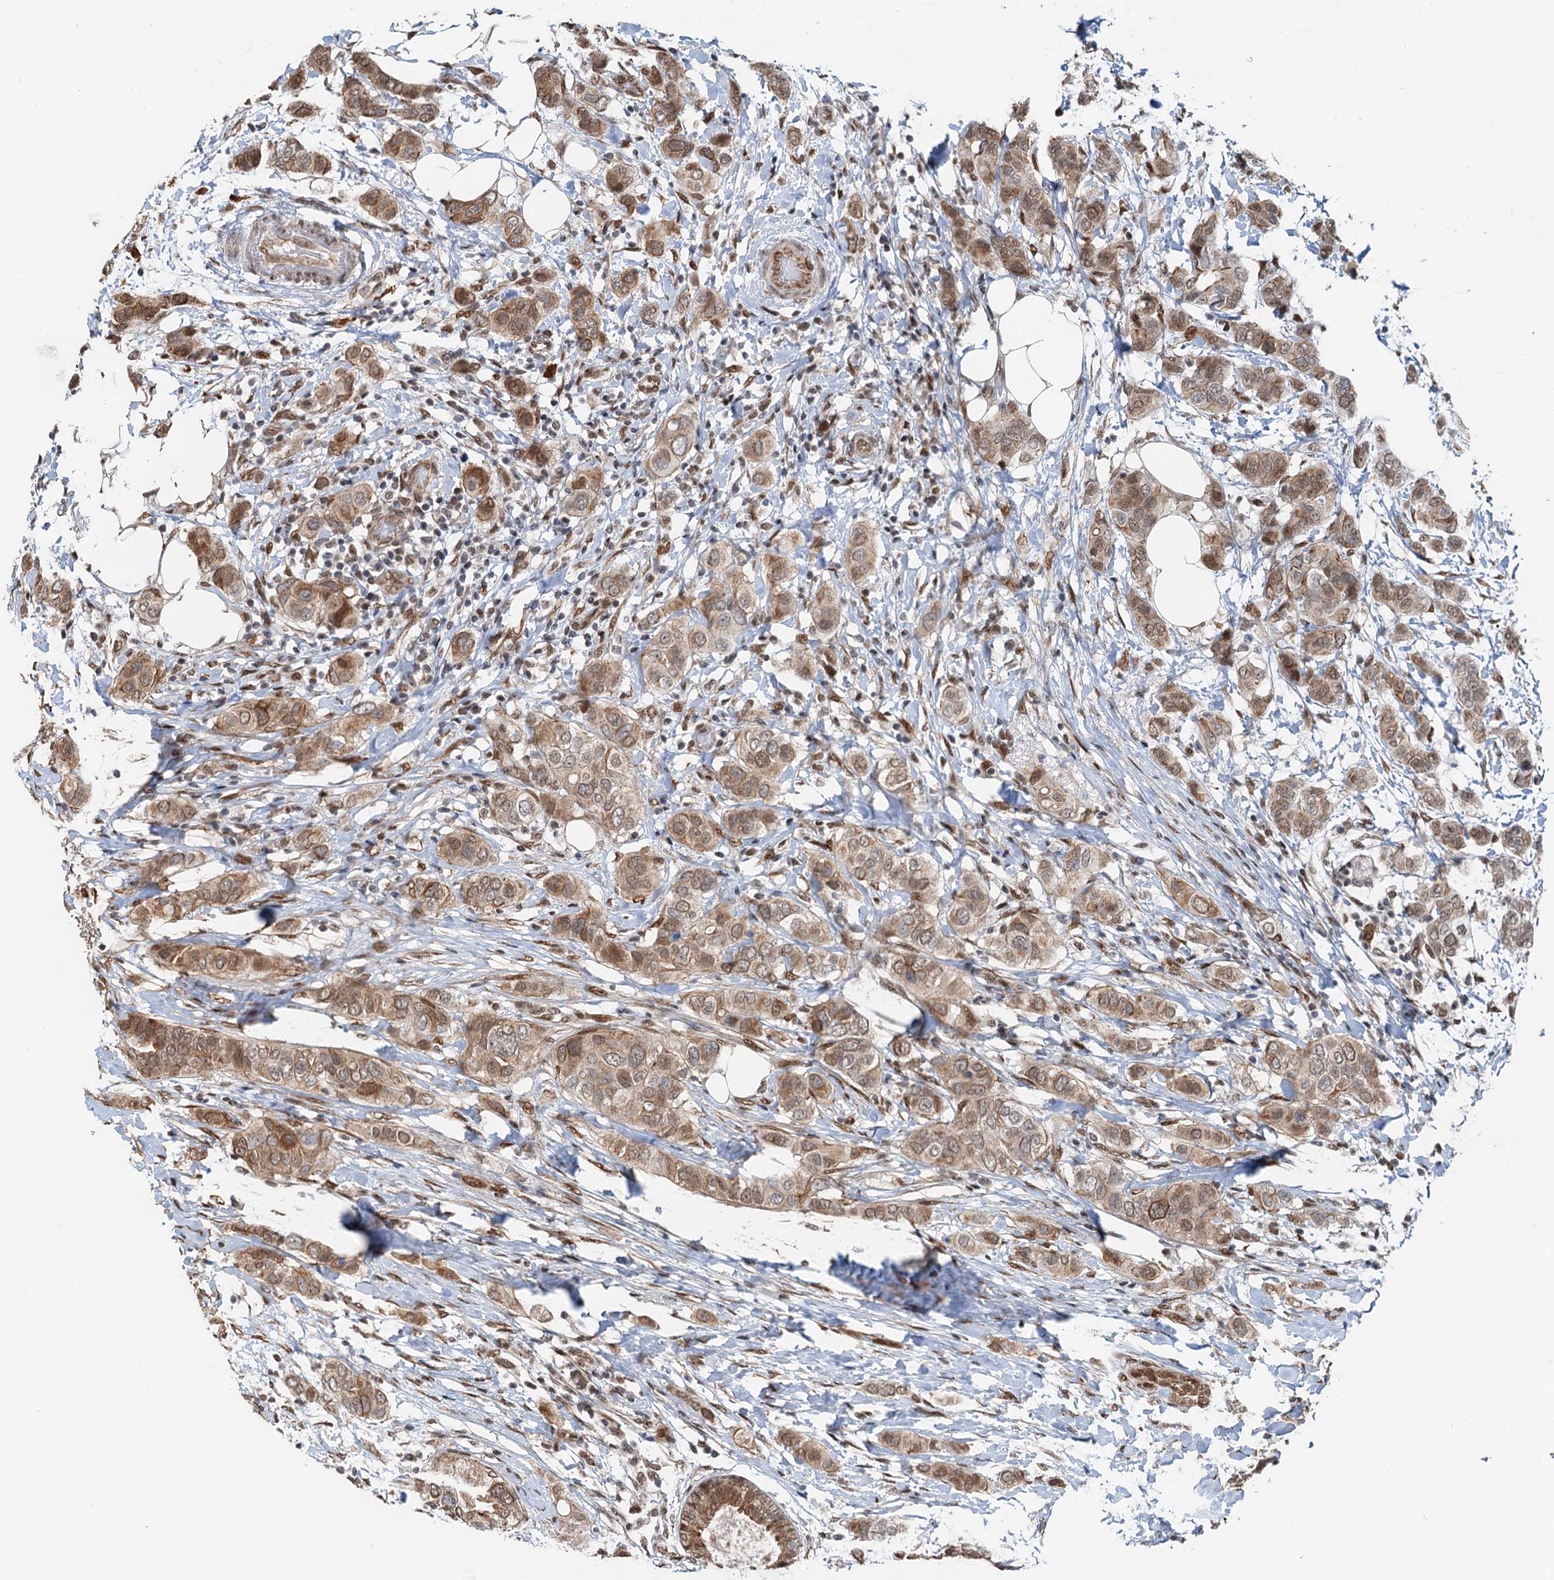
{"staining": {"intensity": "moderate", "quantity": "25%-75%", "location": "cytoplasmic/membranous,nuclear"}, "tissue": "breast cancer", "cell_type": "Tumor cells", "image_type": "cancer", "snomed": [{"axis": "morphology", "description": "Lobular carcinoma"}, {"axis": "topography", "description": "Breast"}], "caption": "The image reveals immunohistochemical staining of lobular carcinoma (breast). There is moderate cytoplasmic/membranous and nuclear staining is identified in approximately 25%-75% of tumor cells.", "gene": "CFDP1", "patient": {"sex": "female", "age": 51}}